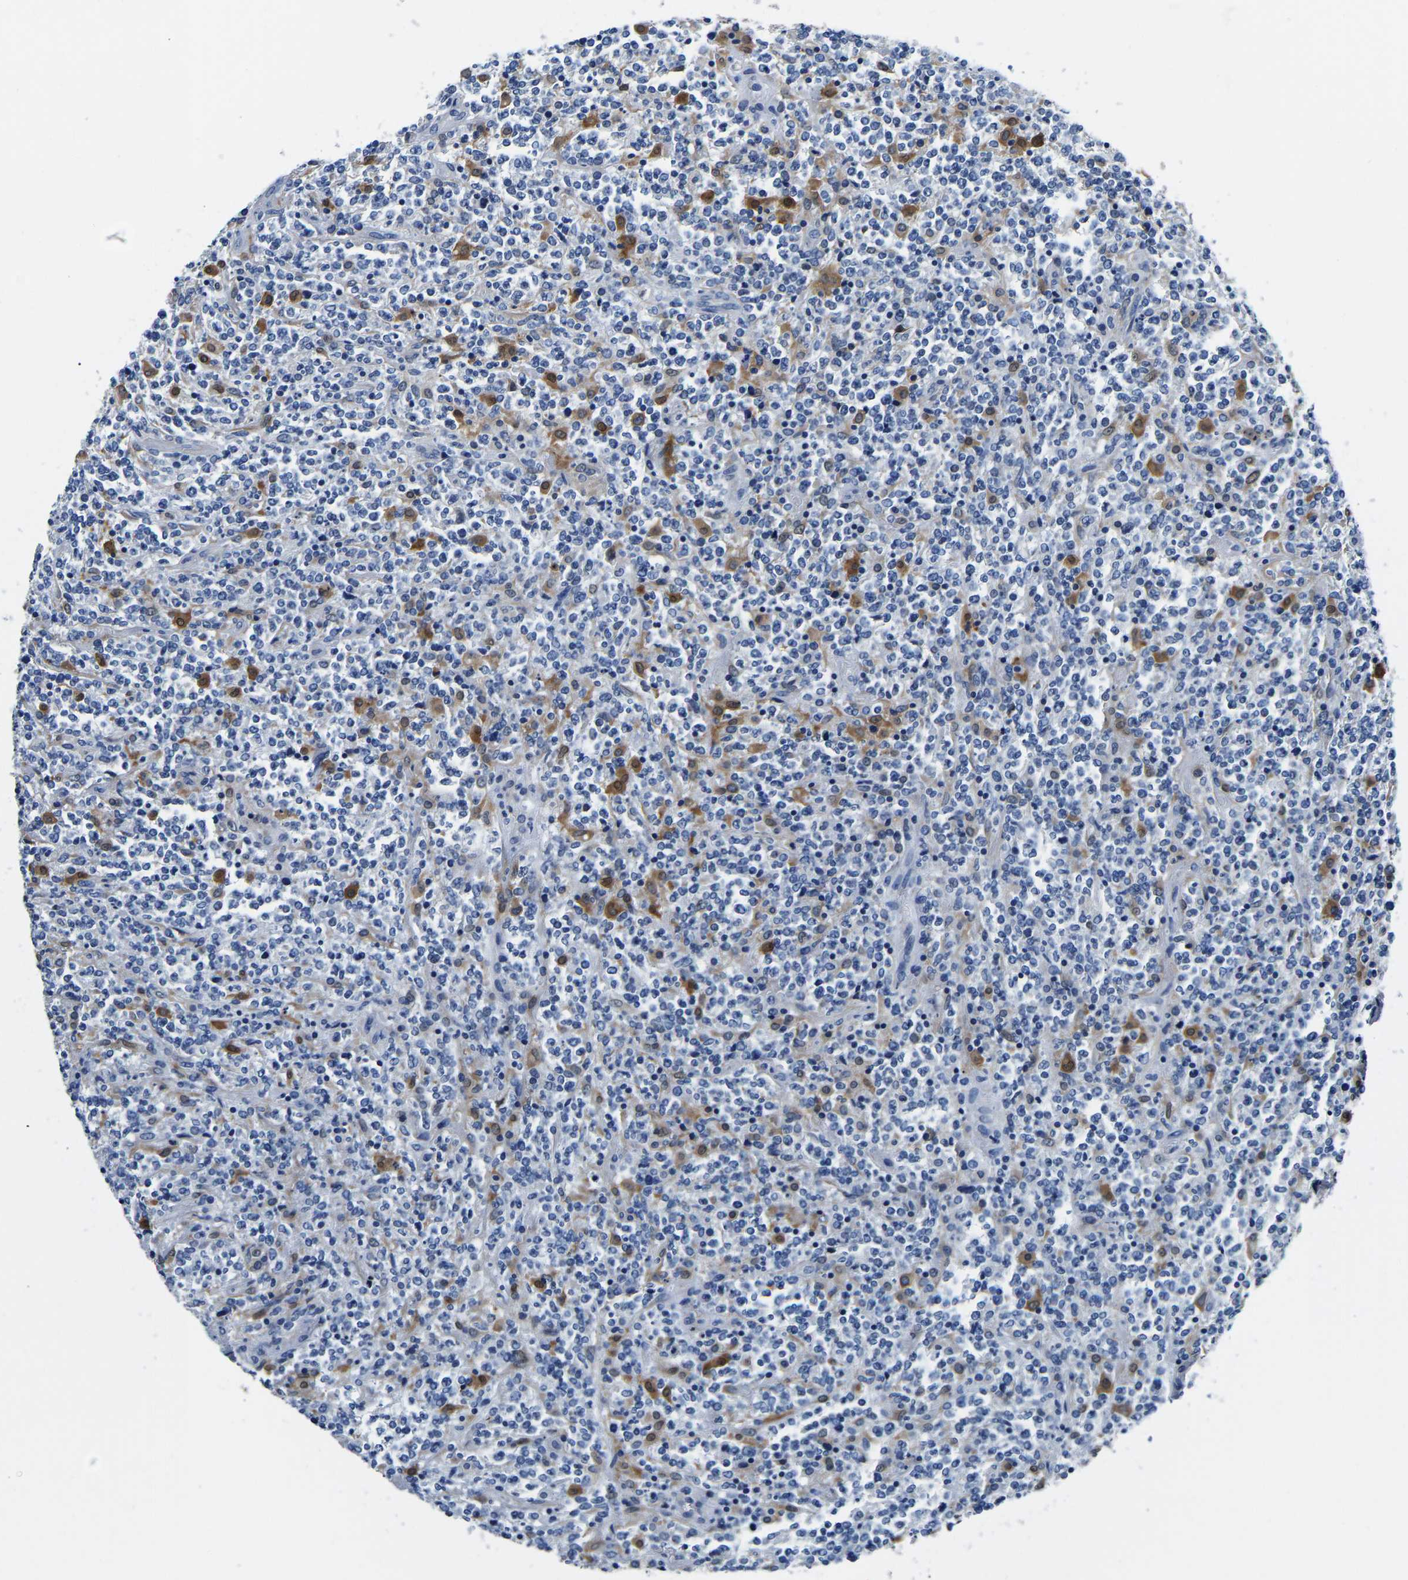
{"staining": {"intensity": "negative", "quantity": "none", "location": "none"}, "tissue": "lymphoma", "cell_type": "Tumor cells", "image_type": "cancer", "snomed": [{"axis": "morphology", "description": "Malignant lymphoma, non-Hodgkin's type, High grade"}, {"axis": "topography", "description": "Soft tissue"}], "caption": "Protein analysis of lymphoma demonstrates no significant positivity in tumor cells.", "gene": "ACO1", "patient": {"sex": "male", "age": 18}}